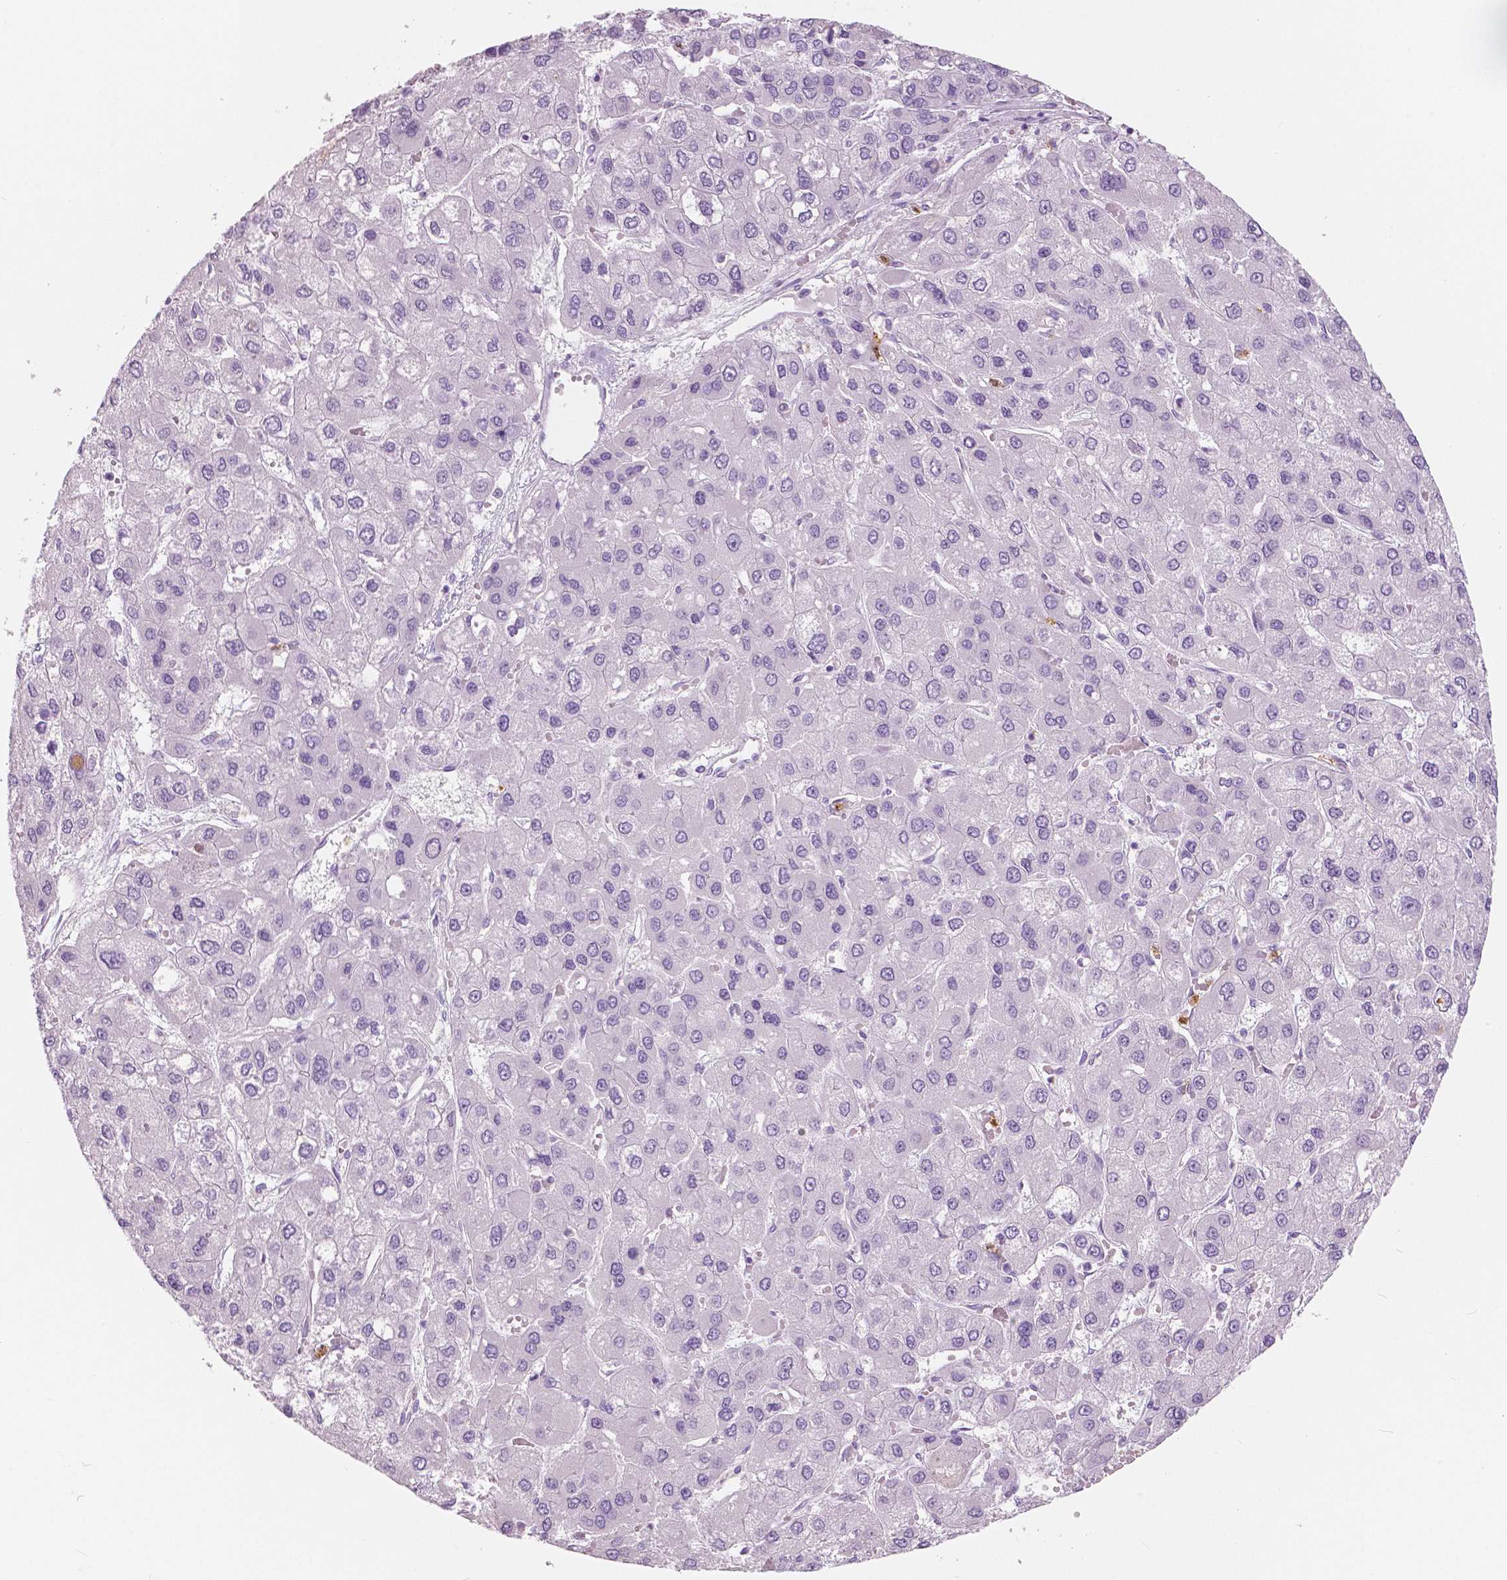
{"staining": {"intensity": "negative", "quantity": "none", "location": "none"}, "tissue": "liver cancer", "cell_type": "Tumor cells", "image_type": "cancer", "snomed": [{"axis": "morphology", "description": "Carcinoma, Hepatocellular, NOS"}, {"axis": "topography", "description": "Liver"}], "caption": "Immunohistochemical staining of liver cancer shows no significant positivity in tumor cells. The staining is performed using DAB (3,3'-diaminobenzidine) brown chromogen with nuclei counter-stained in using hematoxylin.", "gene": "CXCR2", "patient": {"sex": "female", "age": 41}}